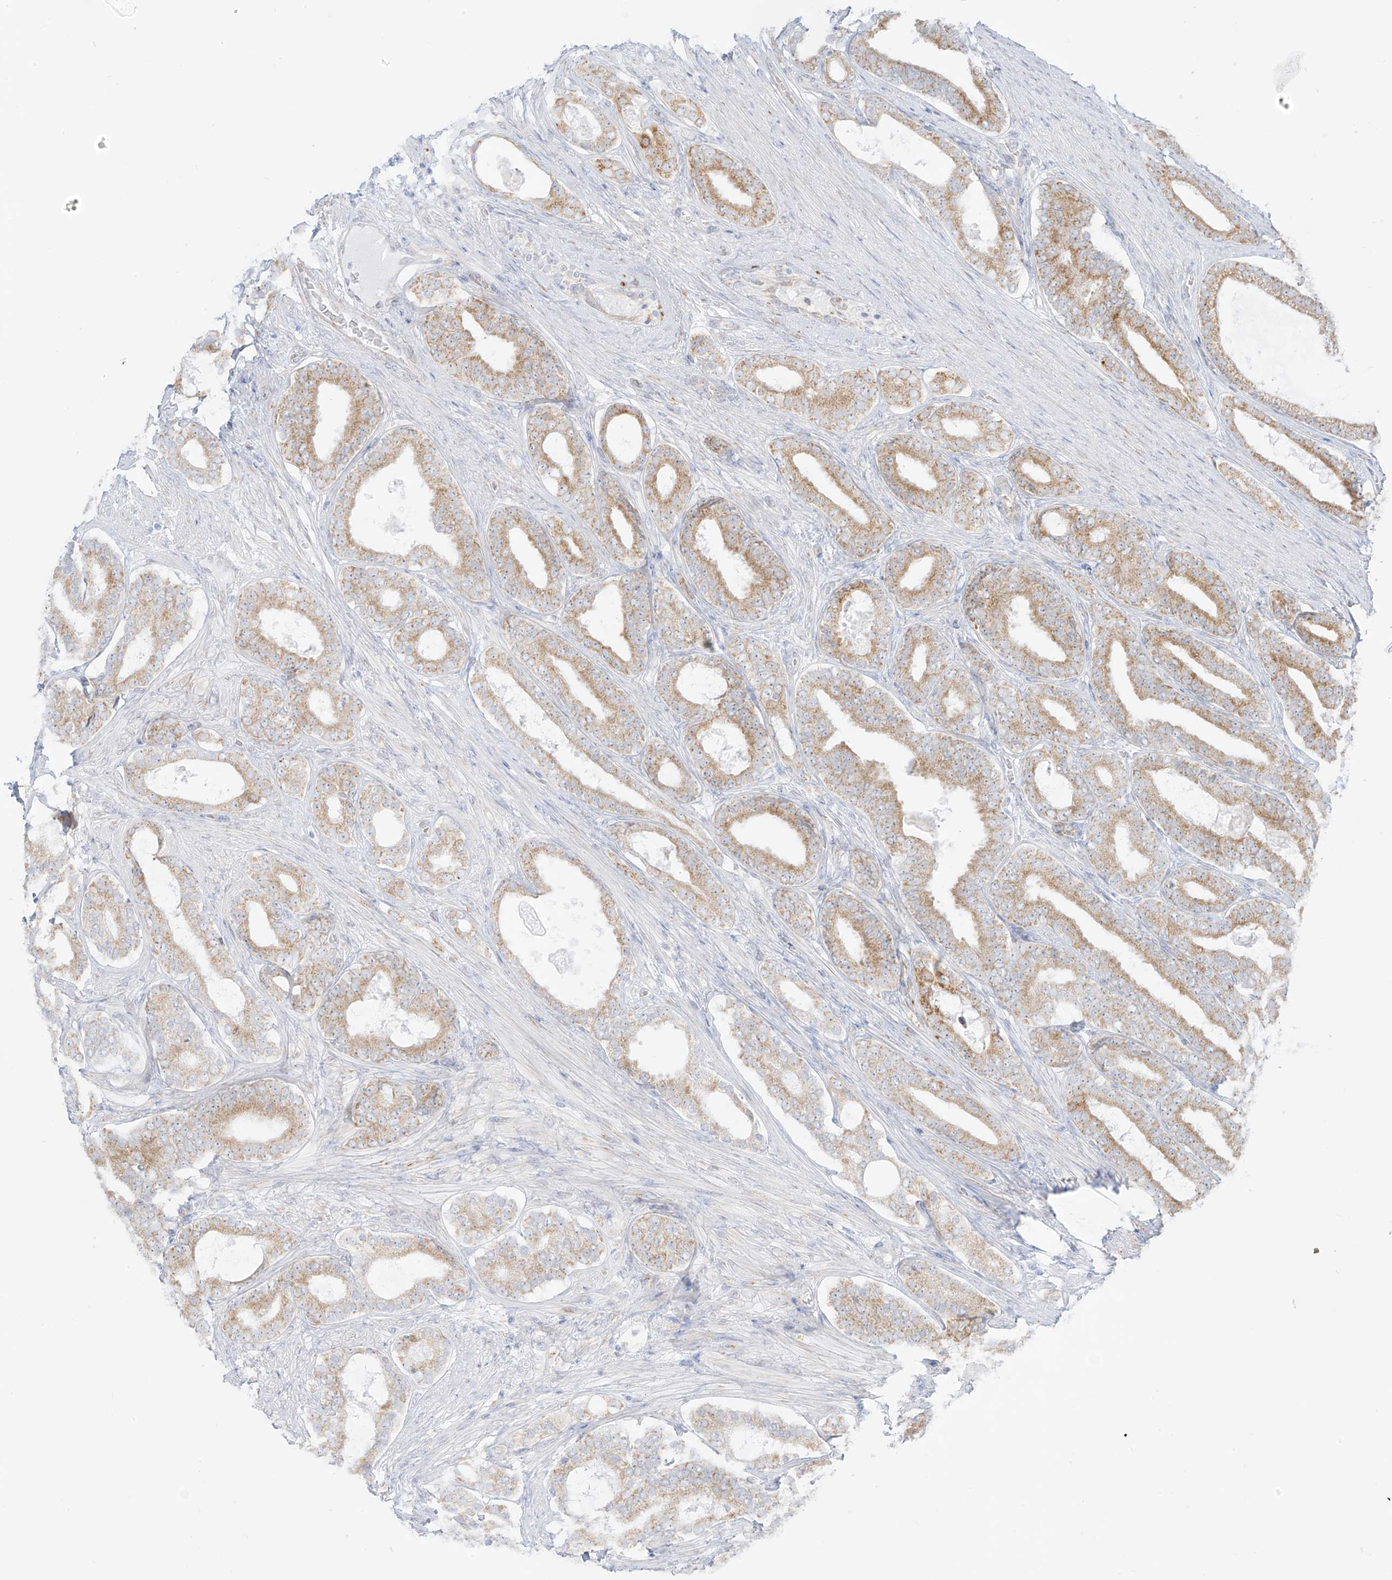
{"staining": {"intensity": "moderate", "quantity": ">75%", "location": "cytoplasmic/membranous"}, "tissue": "prostate cancer", "cell_type": "Tumor cells", "image_type": "cancer", "snomed": [{"axis": "morphology", "description": "Adenocarcinoma, High grade"}, {"axis": "topography", "description": "Prostate"}], "caption": "Immunohistochemistry image of neoplastic tissue: human prostate cancer stained using IHC displays medium levels of moderate protein expression localized specifically in the cytoplasmic/membranous of tumor cells, appearing as a cytoplasmic/membranous brown color.", "gene": "LRRC59", "patient": {"sex": "male", "age": 60}}